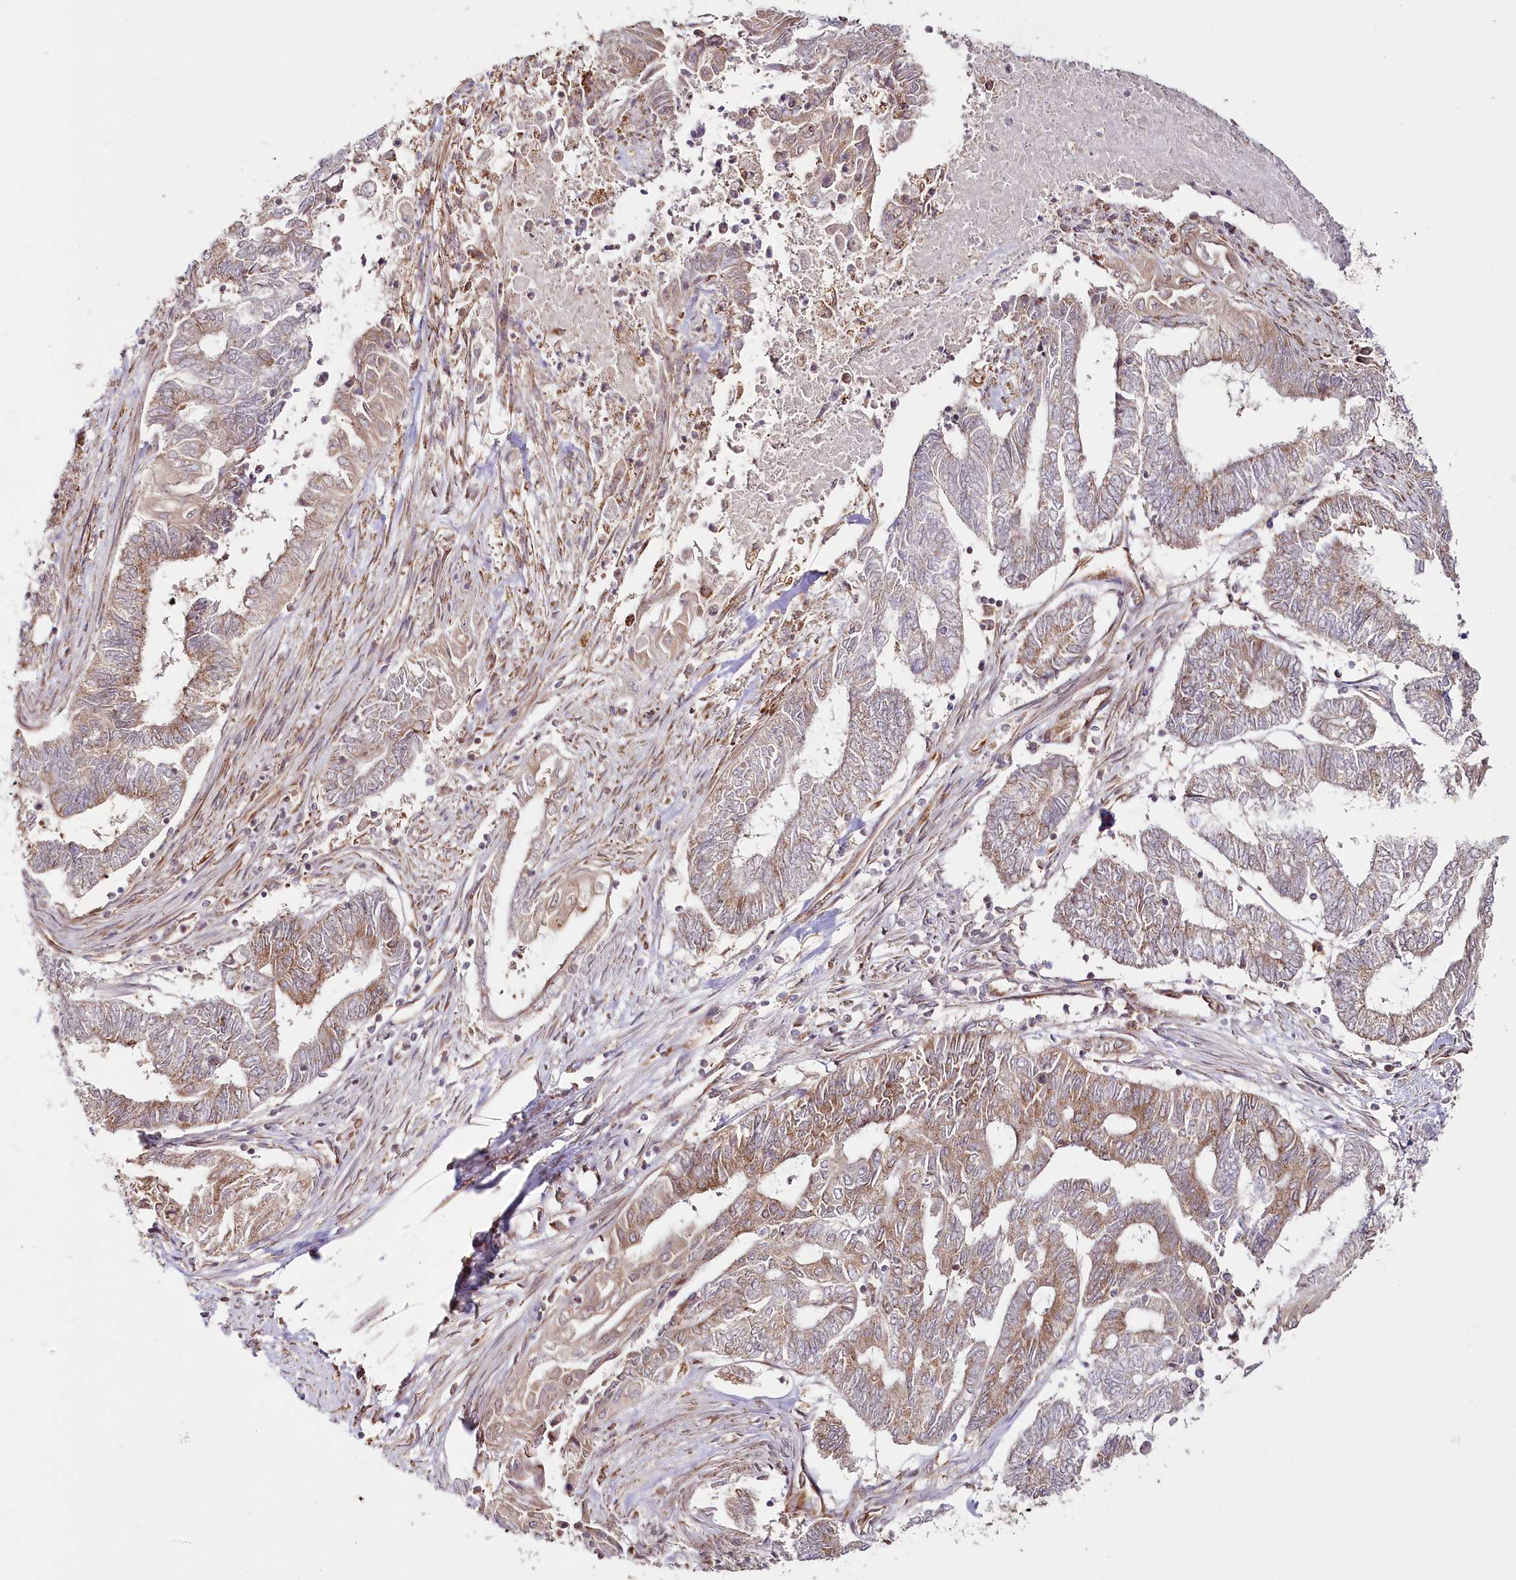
{"staining": {"intensity": "moderate", "quantity": "25%-75%", "location": "cytoplasmic/membranous"}, "tissue": "endometrial cancer", "cell_type": "Tumor cells", "image_type": "cancer", "snomed": [{"axis": "morphology", "description": "Adenocarcinoma, NOS"}, {"axis": "topography", "description": "Uterus"}, {"axis": "topography", "description": "Endometrium"}], "caption": "IHC histopathology image of neoplastic tissue: human endometrial cancer (adenocarcinoma) stained using immunohistochemistry demonstrates medium levels of moderate protein expression localized specifically in the cytoplasmic/membranous of tumor cells, appearing as a cytoplasmic/membranous brown color.", "gene": "OTUD4", "patient": {"sex": "female", "age": 70}}